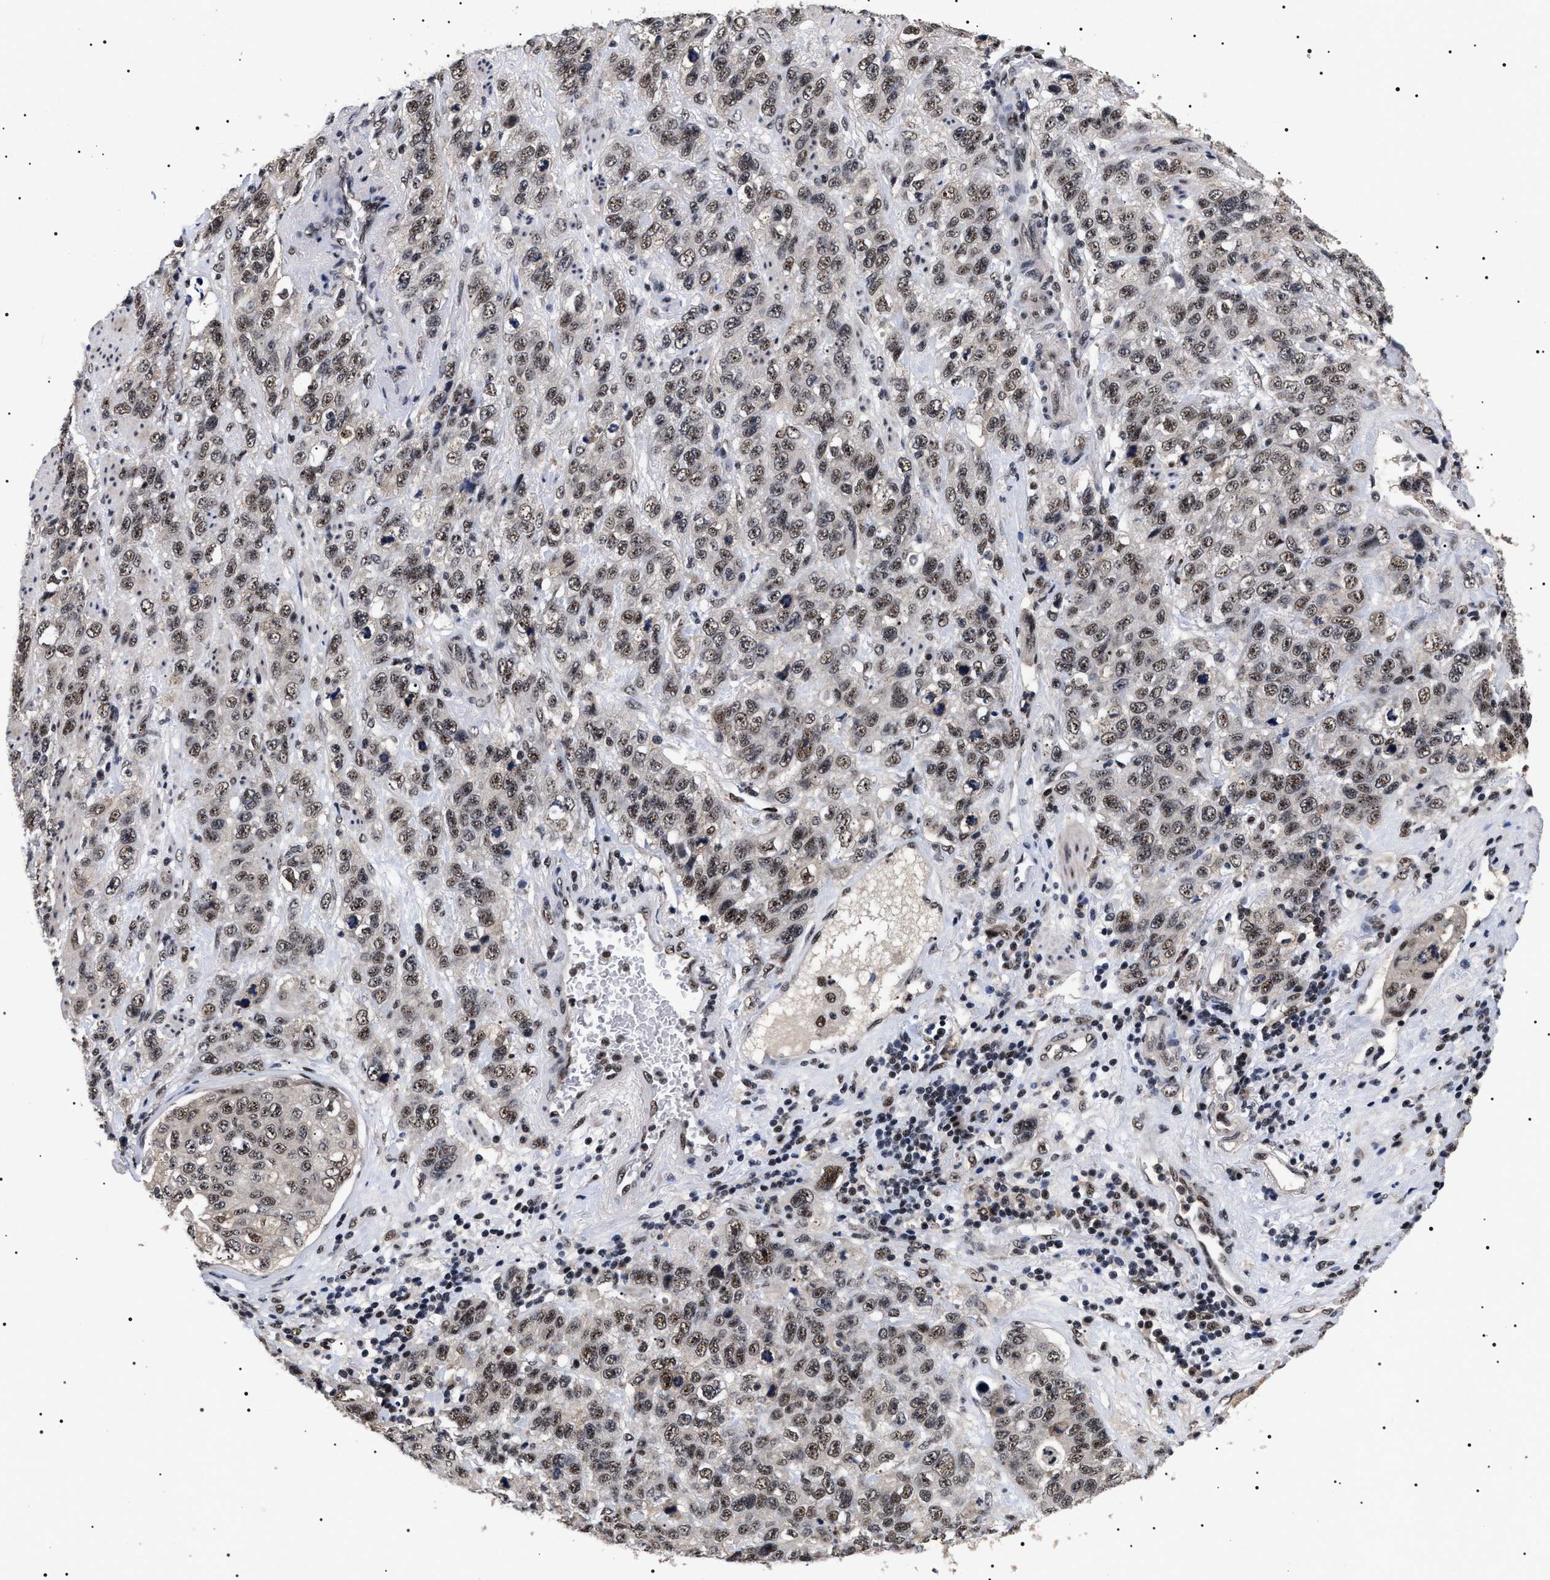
{"staining": {"intensity": "moderate", "quantity": ">75%", "location": "nuclear"}, "tissue": "stomach cancer", "cell_type": "Tumor cells", "image_type": "cancer", "snomed": [{"axis": "morphology", "description": "Adenocarcinoma, NOS"}, {"axis": "topography", "description": "Stomach"}], "caption": "Immunohistochemistry histopathology image of human stomach cancer (adenocarcinoma) stained for a protein (brown), which displays medium levels of moderate nuclear expression in approximately >75% of tumor cells.", "gene": "CAAP1", "patient": {"sex": "male", "age": 48}}